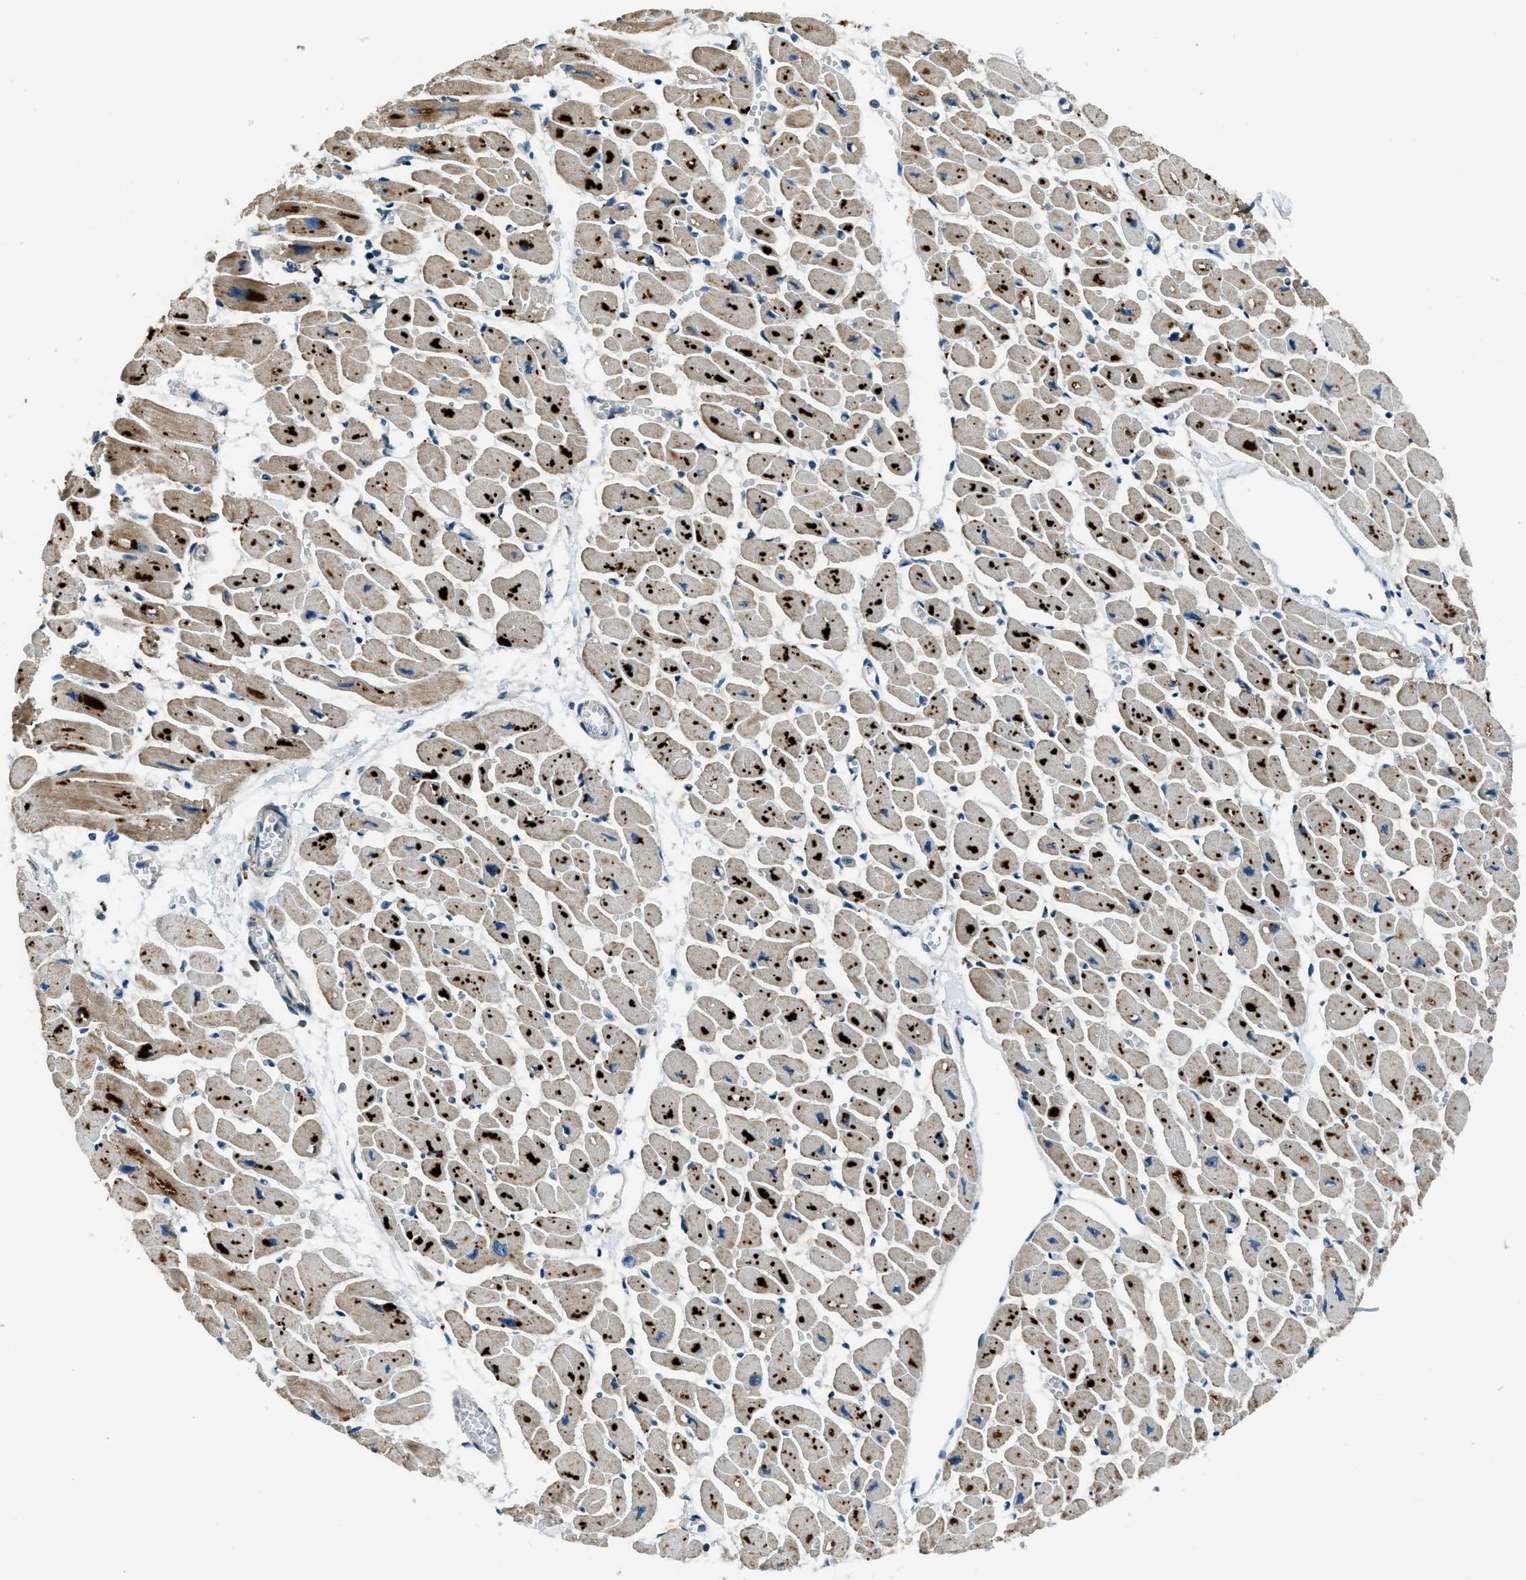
{"staining": {"intensity": "strong", "quantity": "25%-75%", "location": "cytoplasmic/membranous"}, "tissue": "heart muscle", "cell_type": "Cardiomyocytes", "image_type": "normal", "snomed": [{"axis": "morphology", "description": "Normal tissue, NOS"}, {"axis": "topography", "description": "Heart"}], "caption": "Immunohistochemical staining of unremarkable heart muscle exhibits strong cytoplasmic/membranous protein staining in approximately 25%-75% of cardiomyocytes.", "gene": "GINM1", "patient": {"sex": "female", "age": 54}}